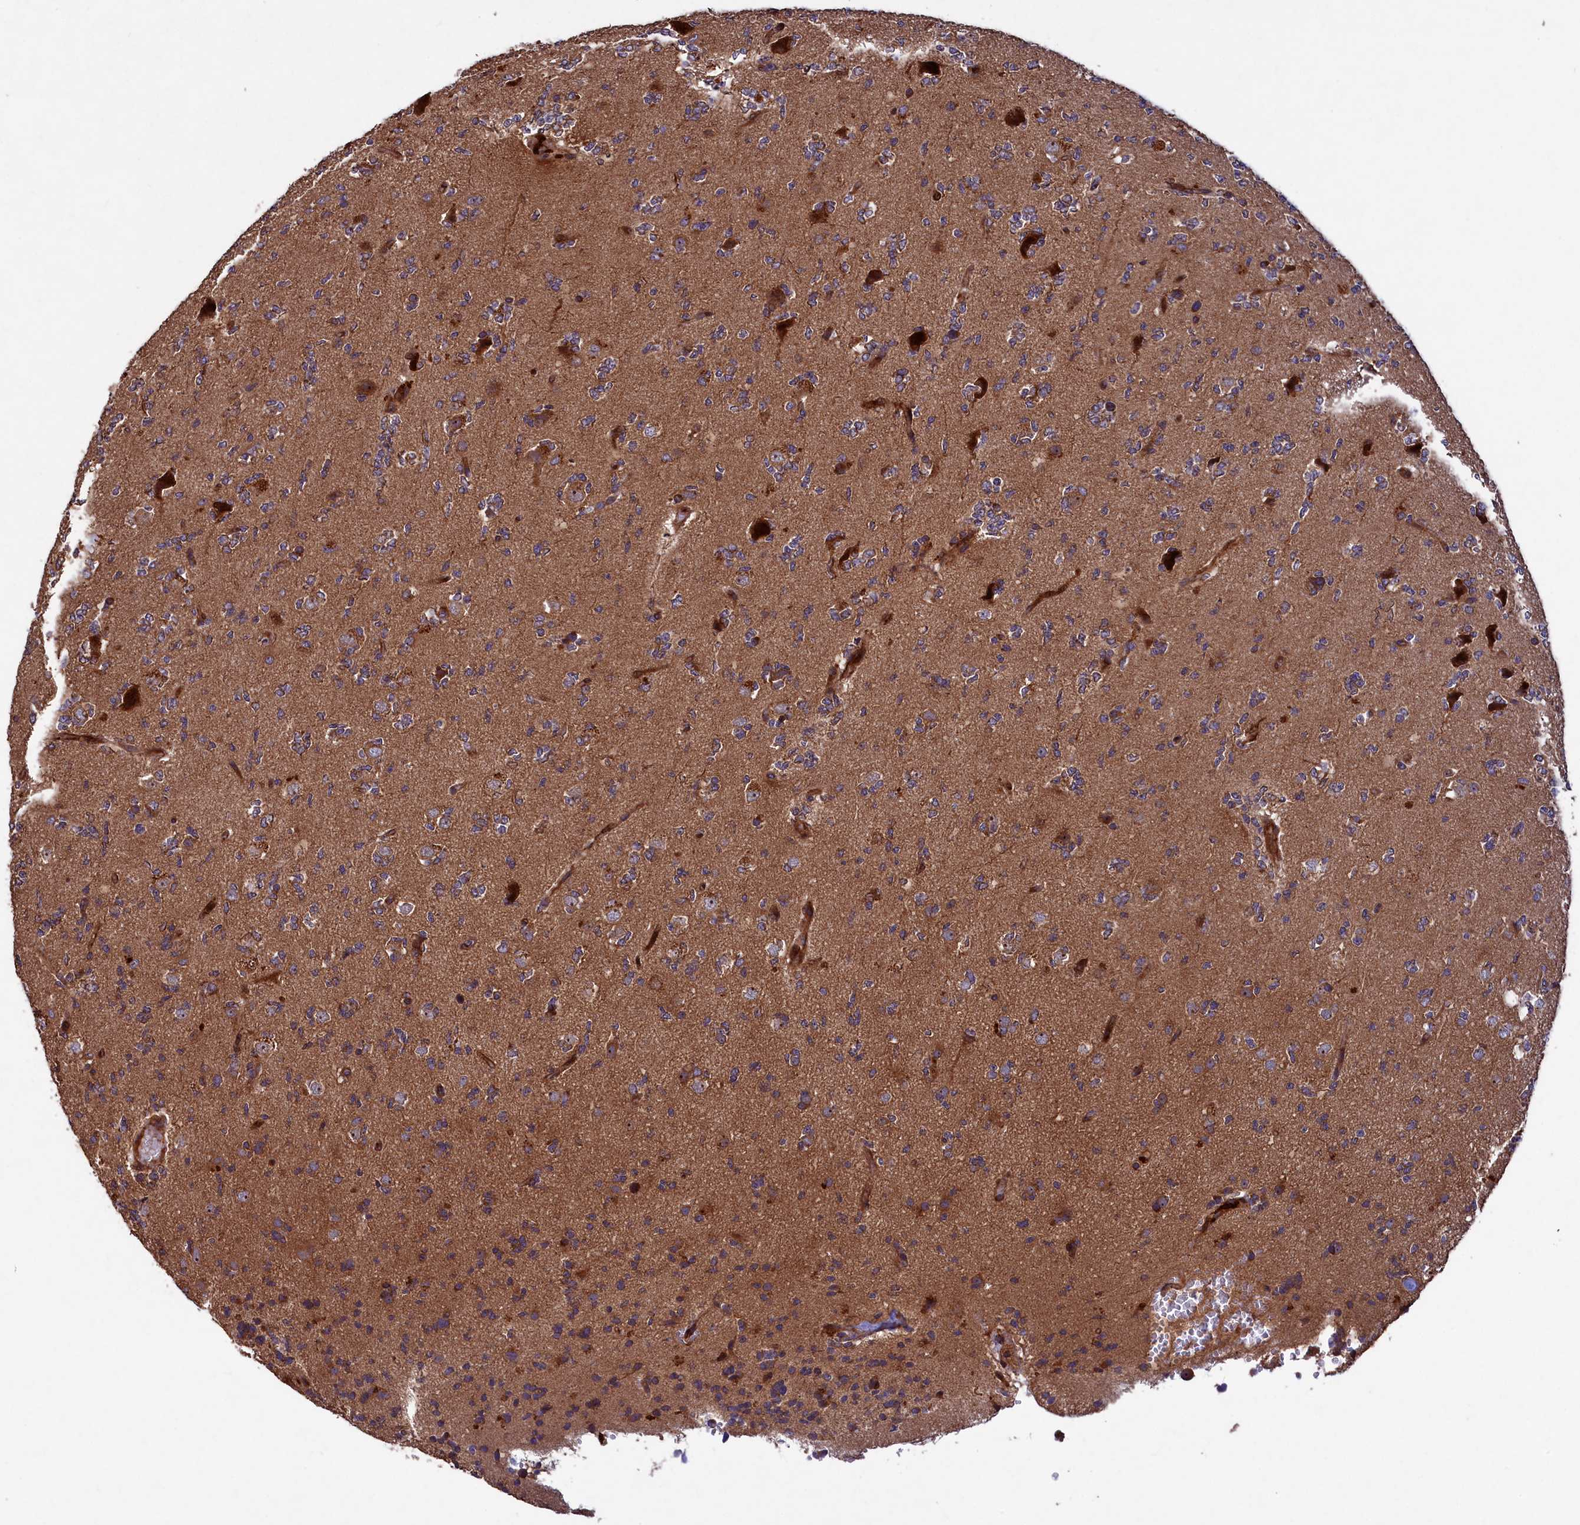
{"staining": {"intensity": "moderate", "quantity": "<25%", "location": "cytoplasmic/membranous"}, "tissue": "glioma", "cell_type": "Tumor cells", "image_type": "cancer", "snomed": [{"axis": "morphology", "description": "Glioma, malignant, High grade"}, {"axis": "topography", "description": "Brain"}], "caption": "Glioma stained with DAB (3,3'-diaminobenzidine) IHC shows low levels of moderate cytoplasmic/membranous expression in about <25% of tumor cells. Using DAB (brown) and hematoxylin (blue) stains, captured at high magnification using brightfield microscopy.", "gene": "ARRDC4", "patient": {"sex": "female", "age": 62}}